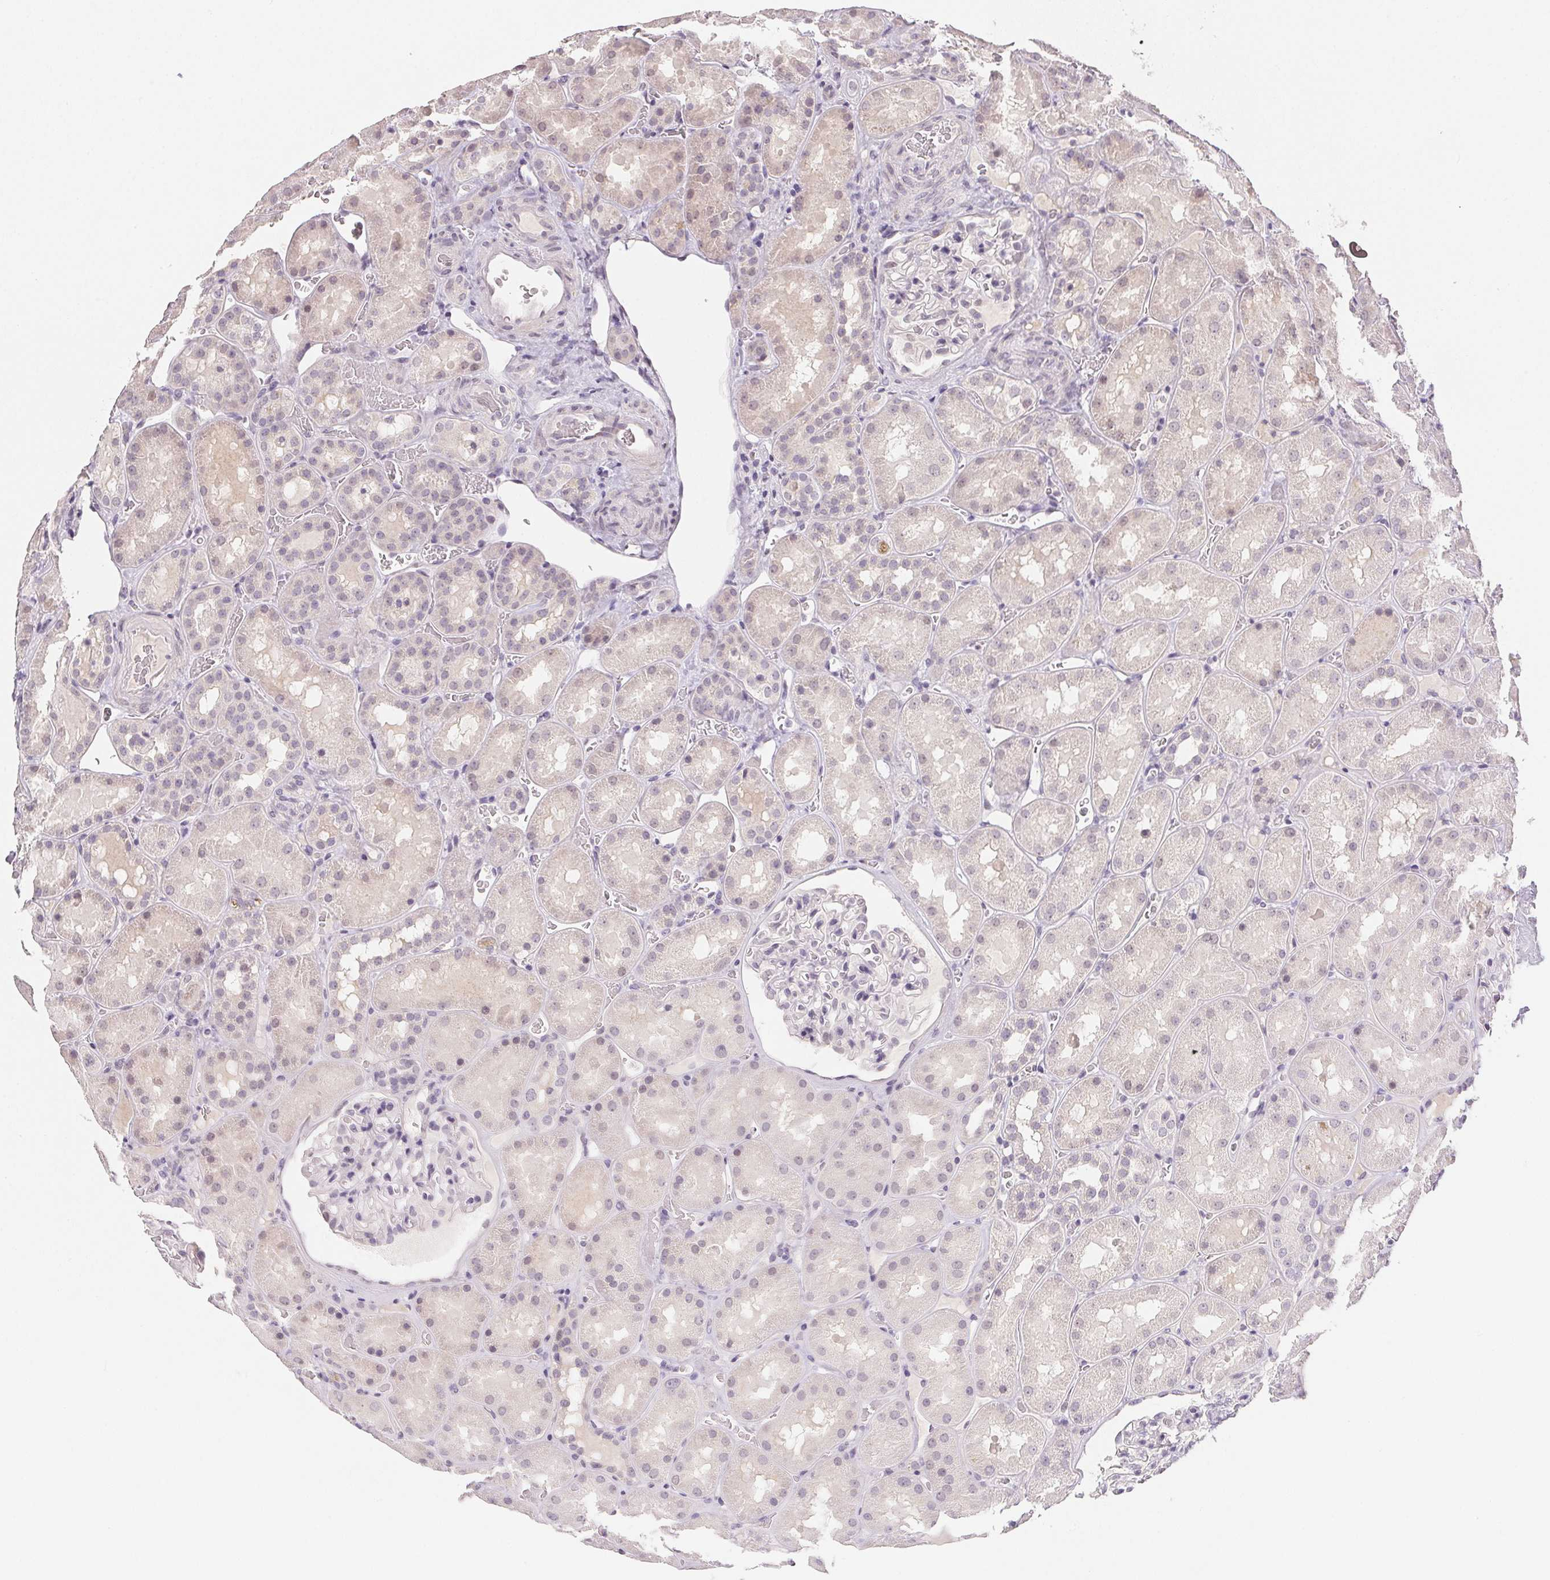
{"staining": {"intensity": "negative", "quantity": "none", "location": "none"}, "tissue": "kidney", "cell_type": "Cells in glomeruli", "image_type": "normal", "snomed": [{"axis": "morphology", "description": "Normal tissue, NOS"}, {"axis": "topography", "description": "Kidney"}], "caption": "Immunohistochemistry (IHC) of benign human kidney displays no staining in cells in glomeruli.", "gene": "POLR3G", "patient": {"sex": "male", "age": 73}}